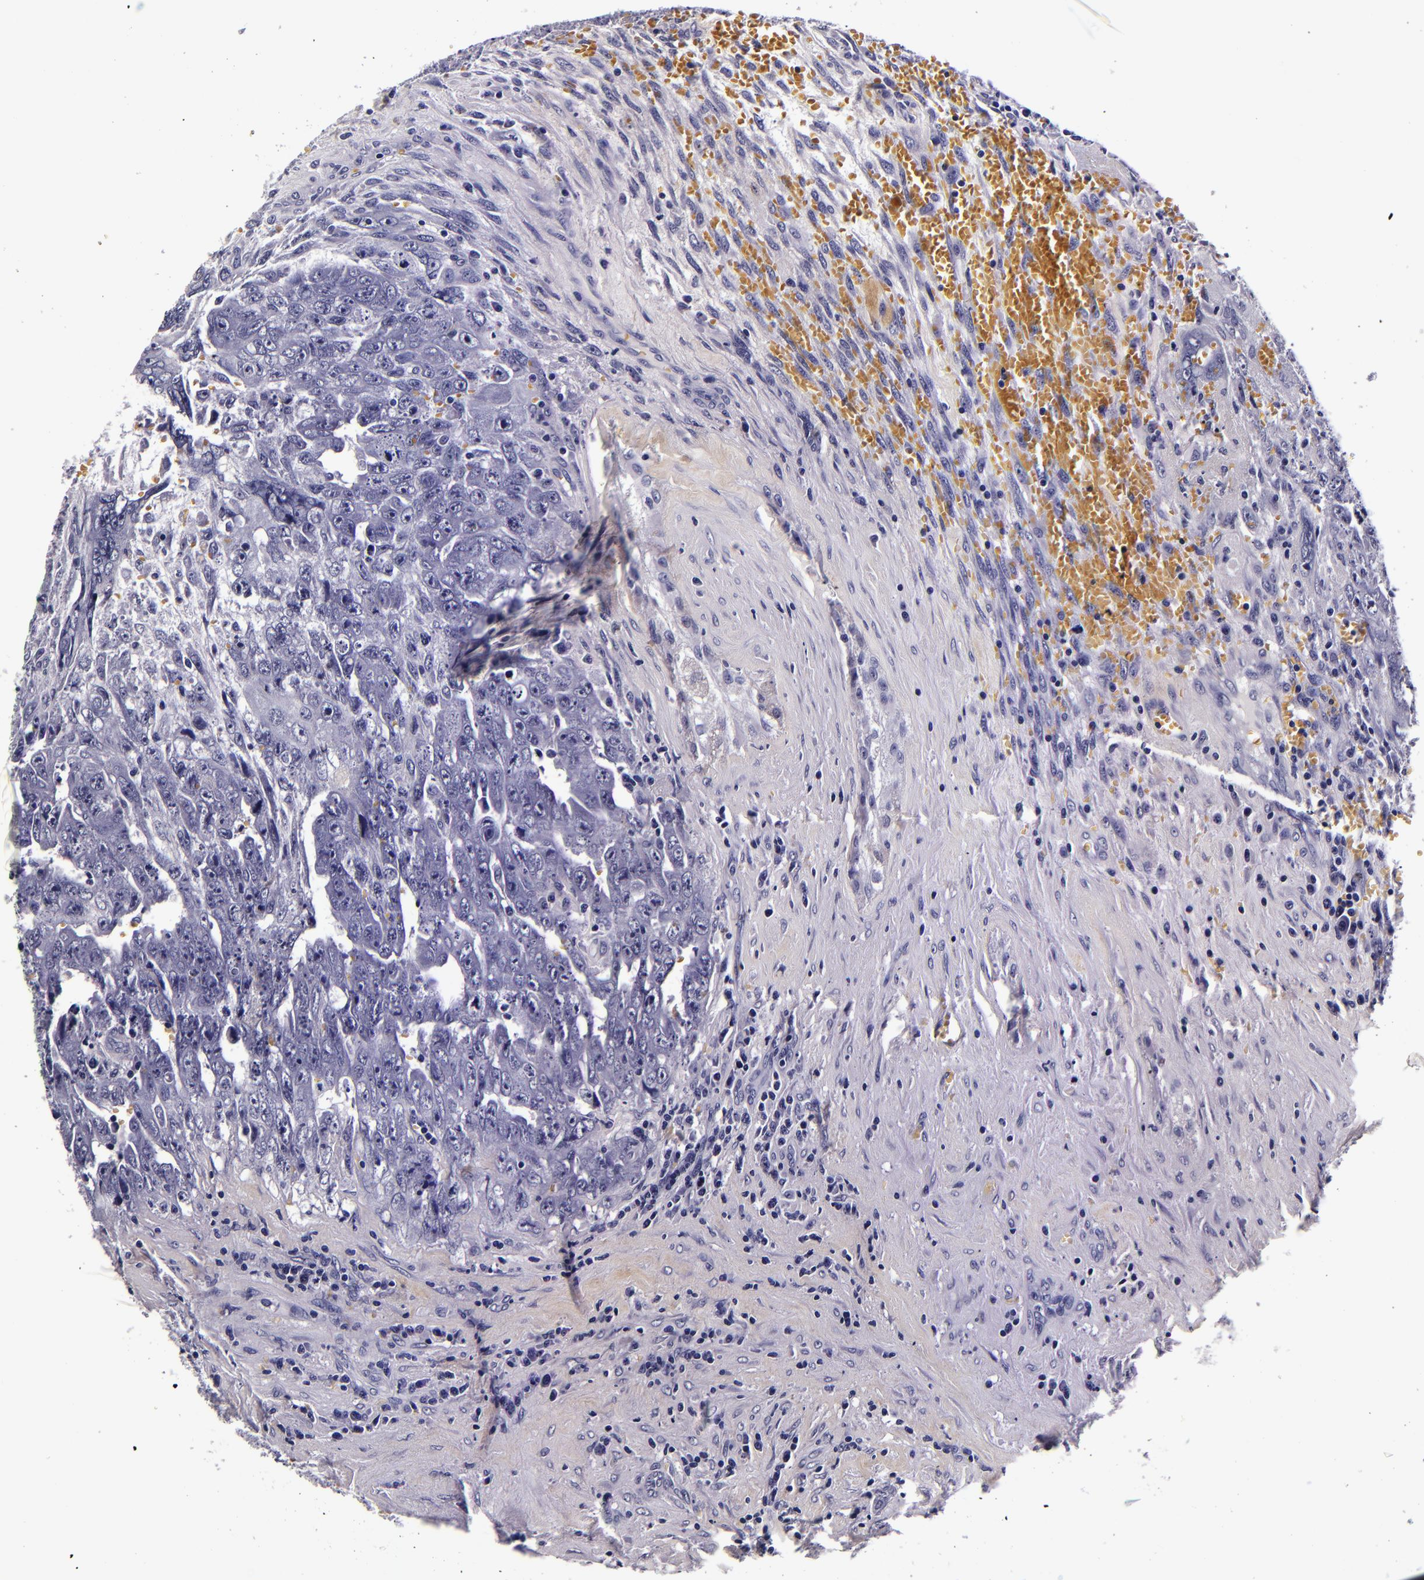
{"staining": {"intensity": "negative", "quantity": "none", "location": "none"}, "tissue": "testis cancer", "cell_type": "Tumor cells", "image_type": "cancer", "snomed": [{"axis": "morphology", "description": "Carcinoma, Embryonal, NOS"}, {"axis": "topography", "description": "Testis"}], "caption": "Tumor cells are negative for brown protein staining in testis embryonal carcinoma.", "gene": "FBN1", "patient": {"sex": "male", "age": 28}}